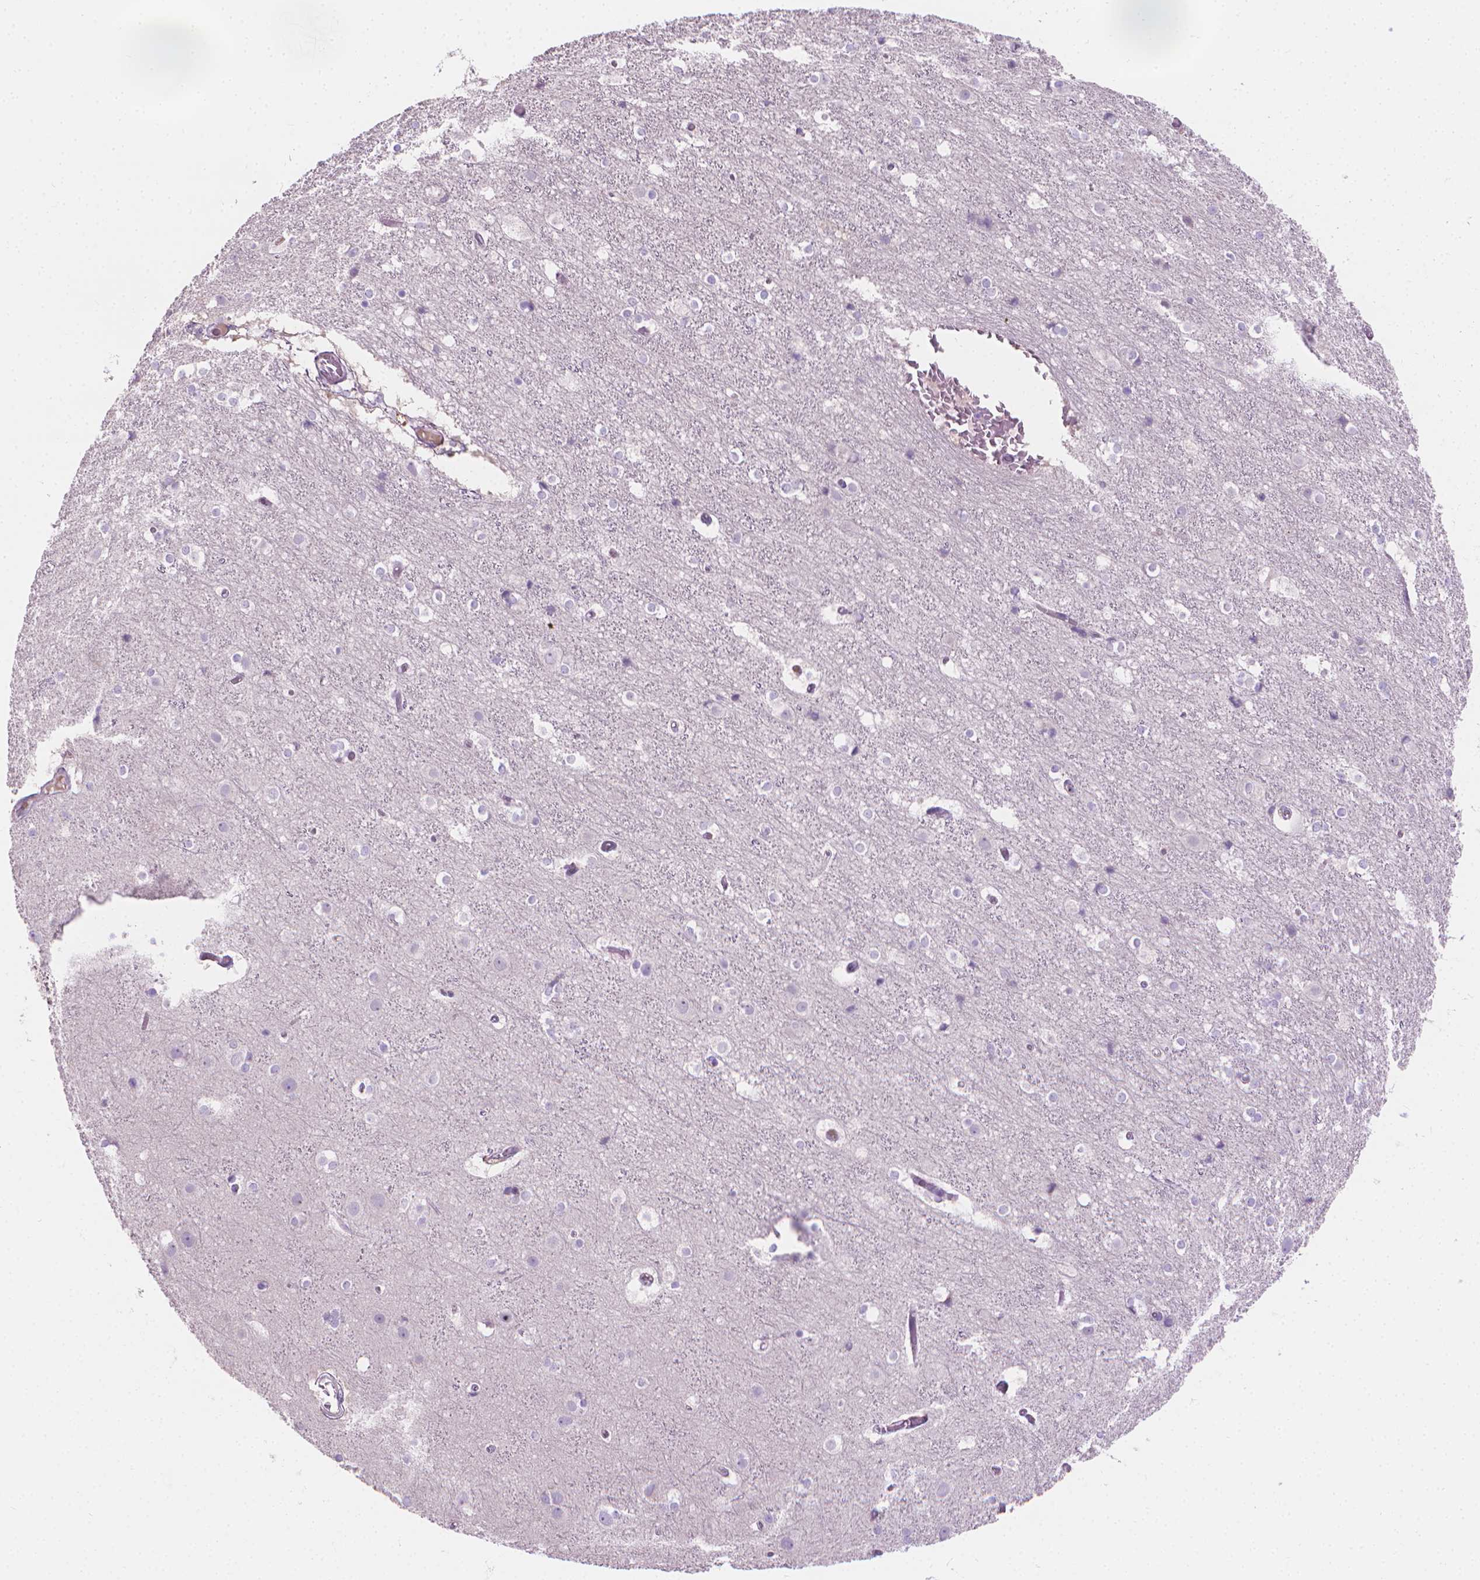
{"staining": {"intensity": "negative", "quantity": "none", "location": "none"}, "tissue": "cerebral cortex", "cell_type": "Endothelial cells", "image_type": "normal", "snomed": [{"axis": "morphology", "description": "Normal tissue, NOS"}, {"axis": "topography", "description": "Cerebral cortex"}], "caption": "IHC micrograph of benign human cerebral cortex stained for a protein (brown), which reveals no positivity in endothelial cells. Nuclei are stained in blue.", "gene": "CABCOCO1", "patient": {"sex": "female", "age": 52}}